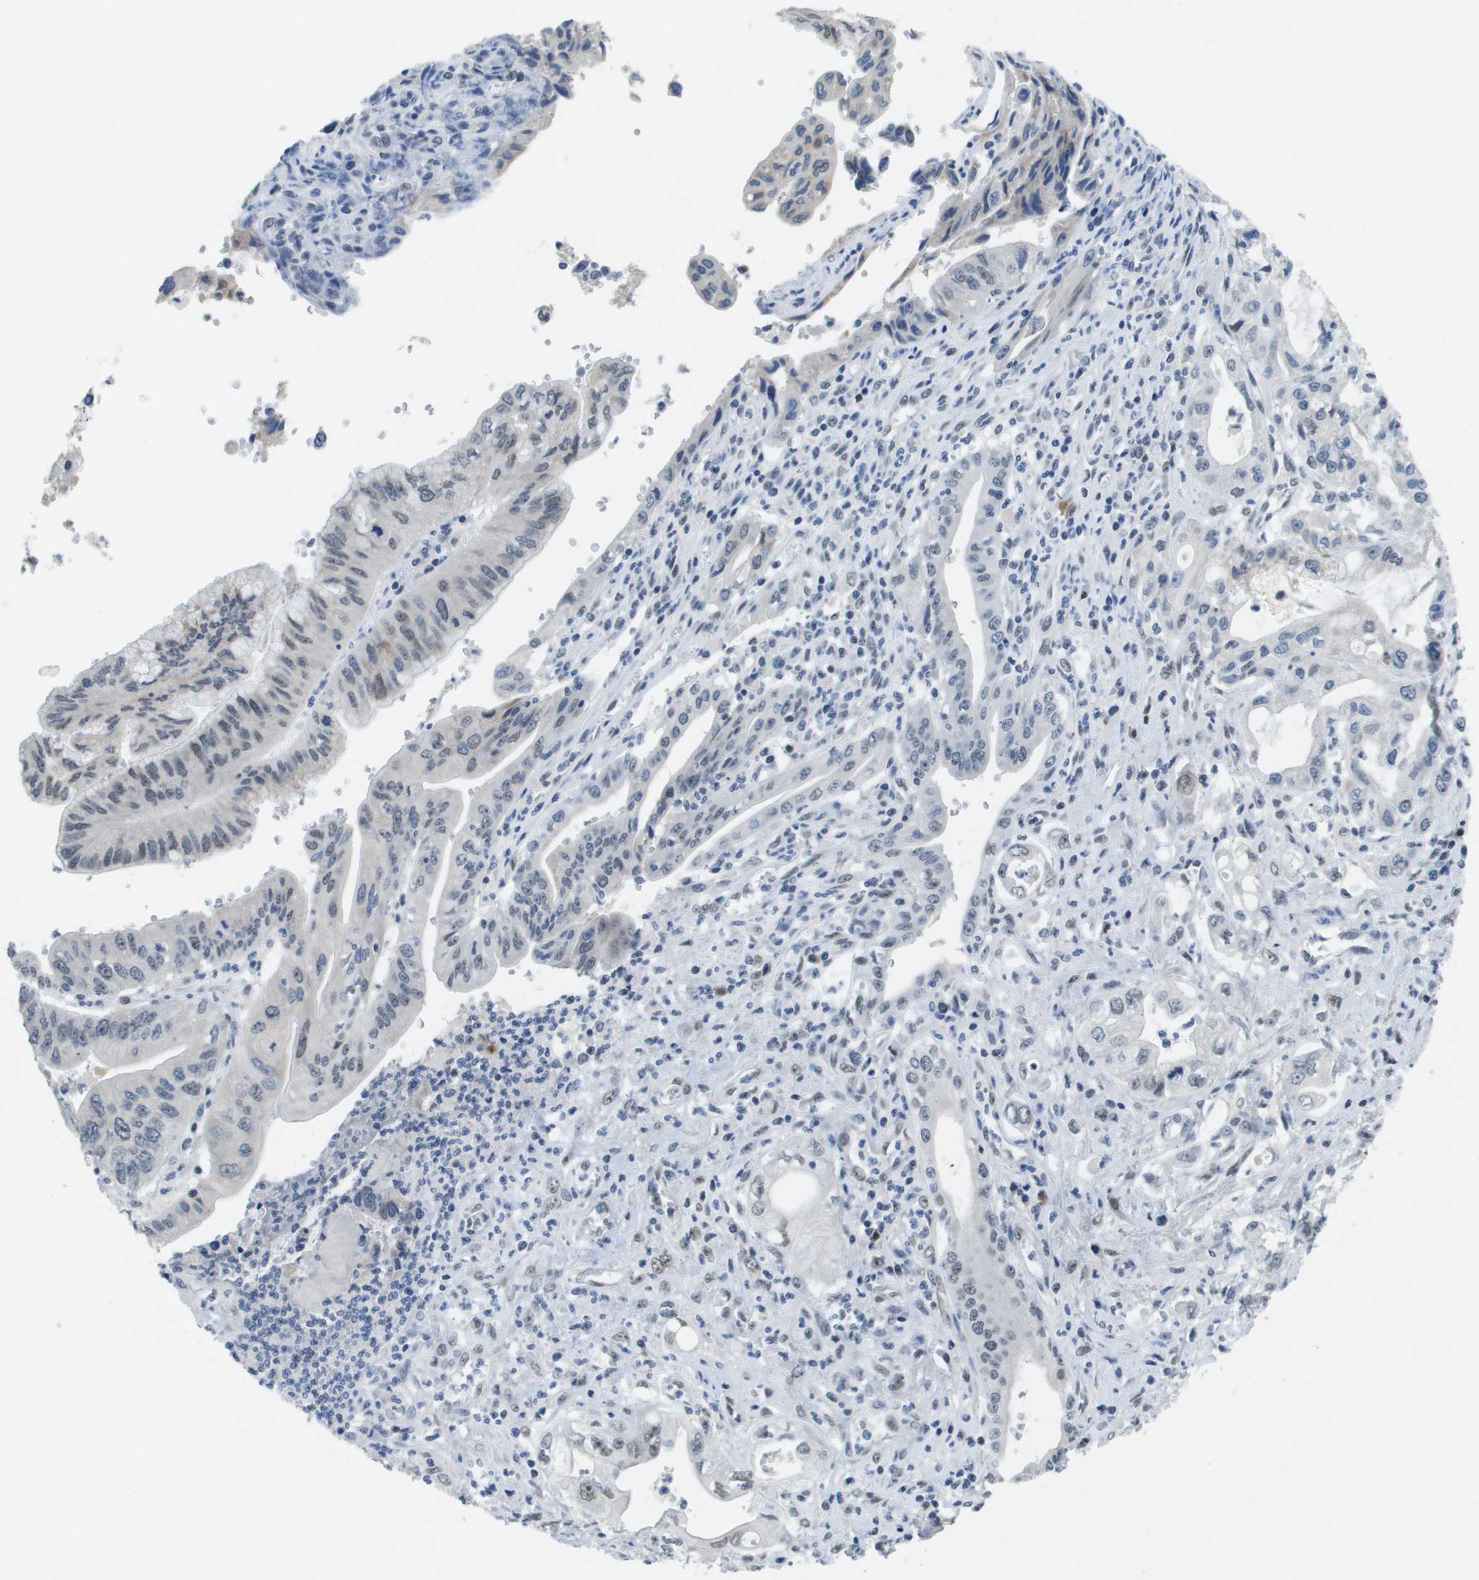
{"staining": {"intensity": "moderate", "quantity": "<25%", "location": "nuclear"}, "tissue": "pancreatic cancer", "cell_type": "Tumor cells", "image_type": "cancer", "snomed": [{"axis": "morphology", "description": "Adenocarcinoma, NOS"}, {"axis": "topography", "description": "Pancreas"}], "caption": "The micrograph reveals a brown stain indicating the presence of a protein in the nuclear of tumor cells in adenocarcinoma (pancreatic). The staining was performed using DAB (3,3'-diaminobenzidine), with brown indicating positive protein expression. Nuclei are stained blue with hematoxylin.", "gene": "TP53RK", "patient": {"sex": "female", "age": 73}}